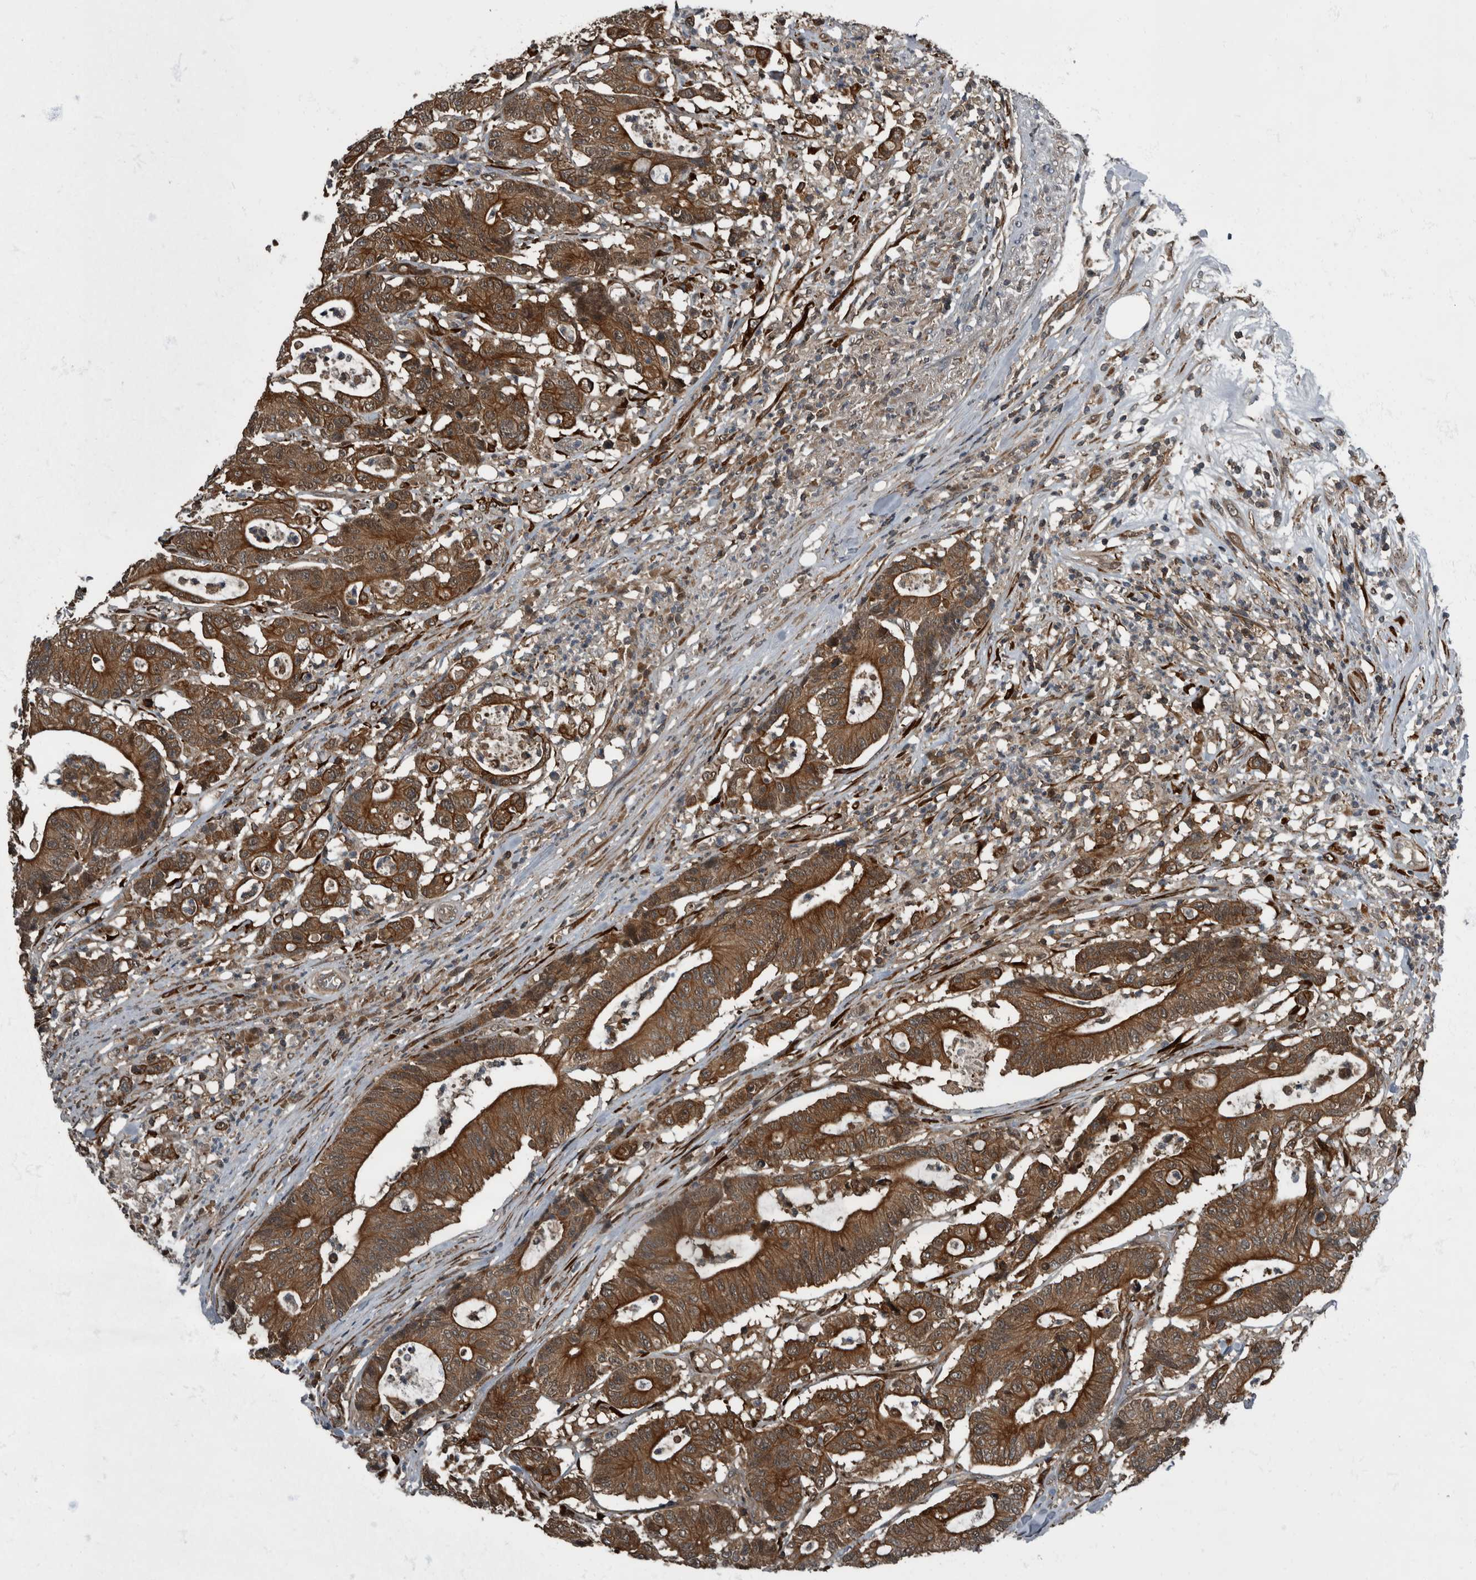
{"staining": {"intensity": "strong", "quantity": ">75%", "location": "cytoplasmic/membranous"}, "tissue": "colorectal cancer", "cell_type": "Tumor cells", "image_type": "cancer", "snomed": [{"axis": "morphology", "description": "Adenocarcinoma, NOS"}, {"axis": "topography", "description": "Colon"}], "caption": "Strong cytoplasmic/membranous staining is seen in approximately >75% of tumor cells in colorectal cancer.", "gene": "RABGGTB", "patient": {"sex": "female", "age": 84}}